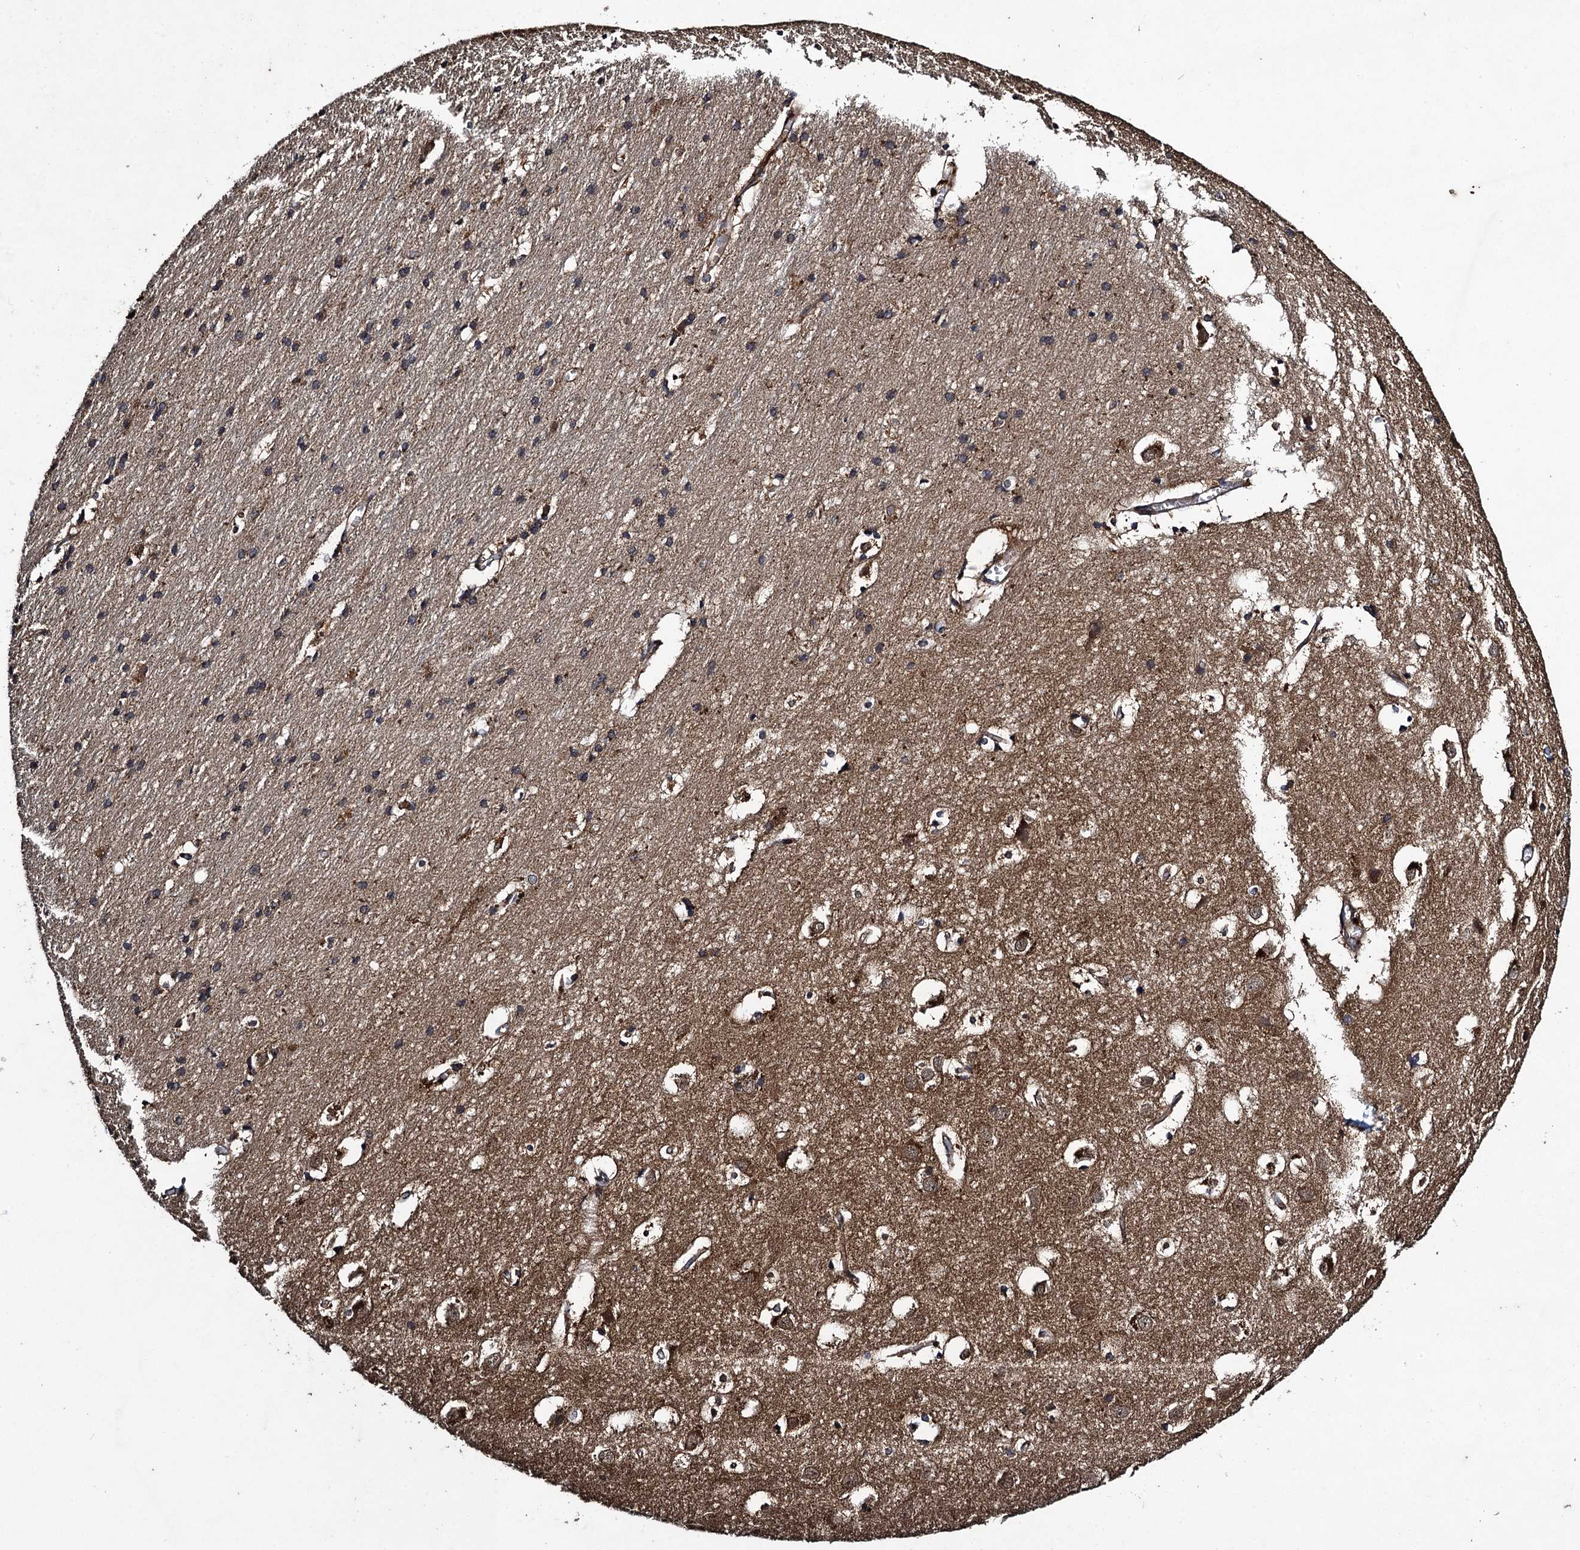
{"staining": {"intensity": "moderate", "quantity": ">75%", "location": "cytoplasmic/membranous"}, "tissue": "cerebral cortex", "cell_type": "Endothelial cells", "image_type": "normal", "snomed": [{"axis": "morphology", "description": "Normal tissue, NOS"}, {"axis": "topography", "description": "Cerebral cortex"}], "caption": "Moderate cytoplasmic/membranous positivity is appreciated in approximately >75% of endothelial cells in unremarkable cerebral cortex.", "gene": "CNTN5", "patient": {"sex": "male", "age": 54}}